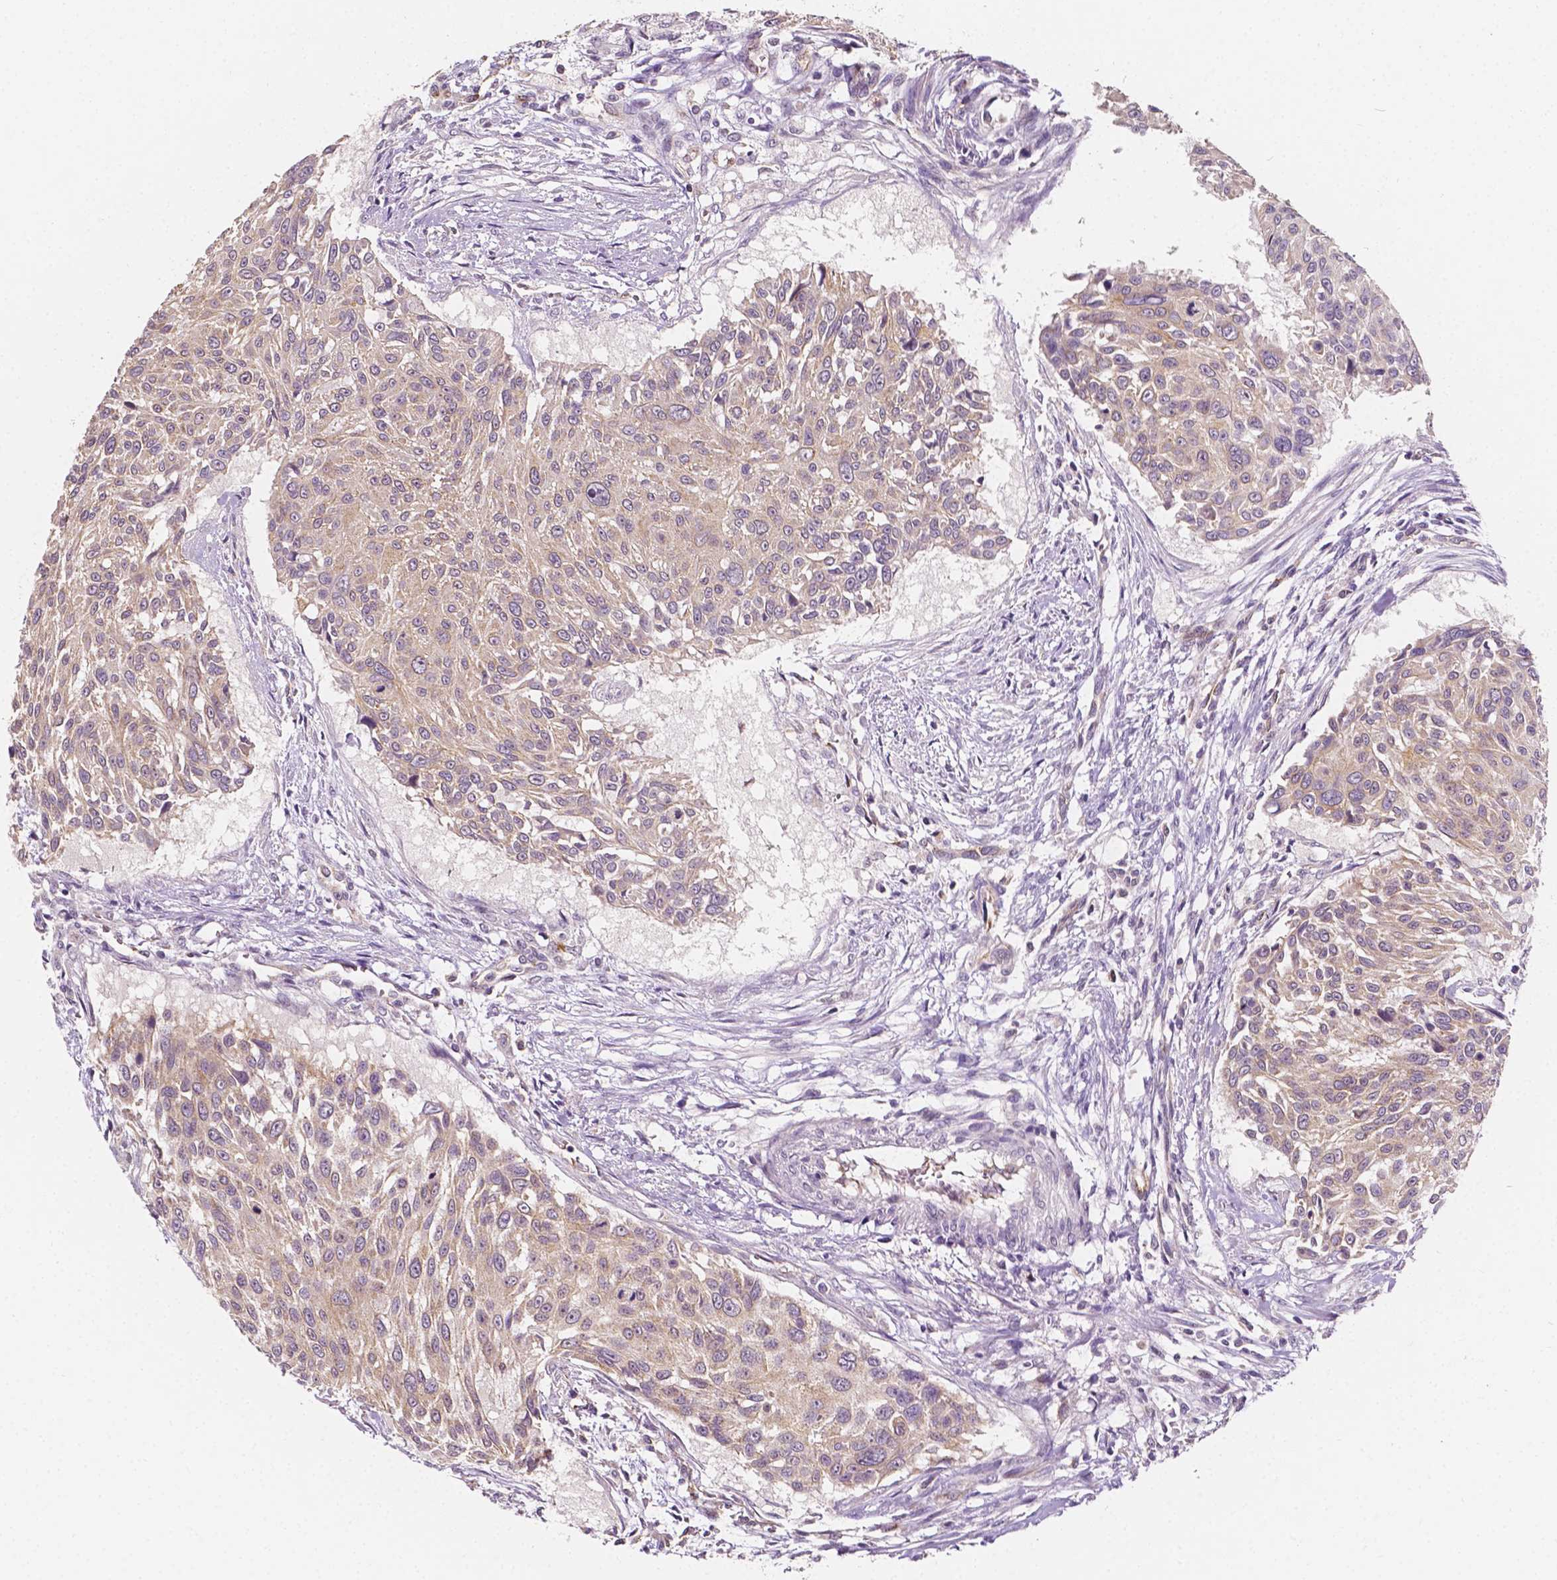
{"staining": {"intensity": "weak", "quantity": "25%-75%", "location": "cytoplasmic/membranous"}, "tissue": "urothelial cancer", "cell_type": "Tumor cells", "image_type": "cancer", "snomed": [{"axis": "morphology", "description": "Urothelial carcinoma, NOS"}, {"axis": "topography", "description": "Urinary bladder"}], "caption": "A photomicrograph showing weak cytoplasmic/membranous staining in about 25%-75% of tumor cells in transitional cell carcinoma, as visualized by brown immunohistochemical staining.", "gene": "SLC22A4", "patient": {"sex": "male", "age": 55}}